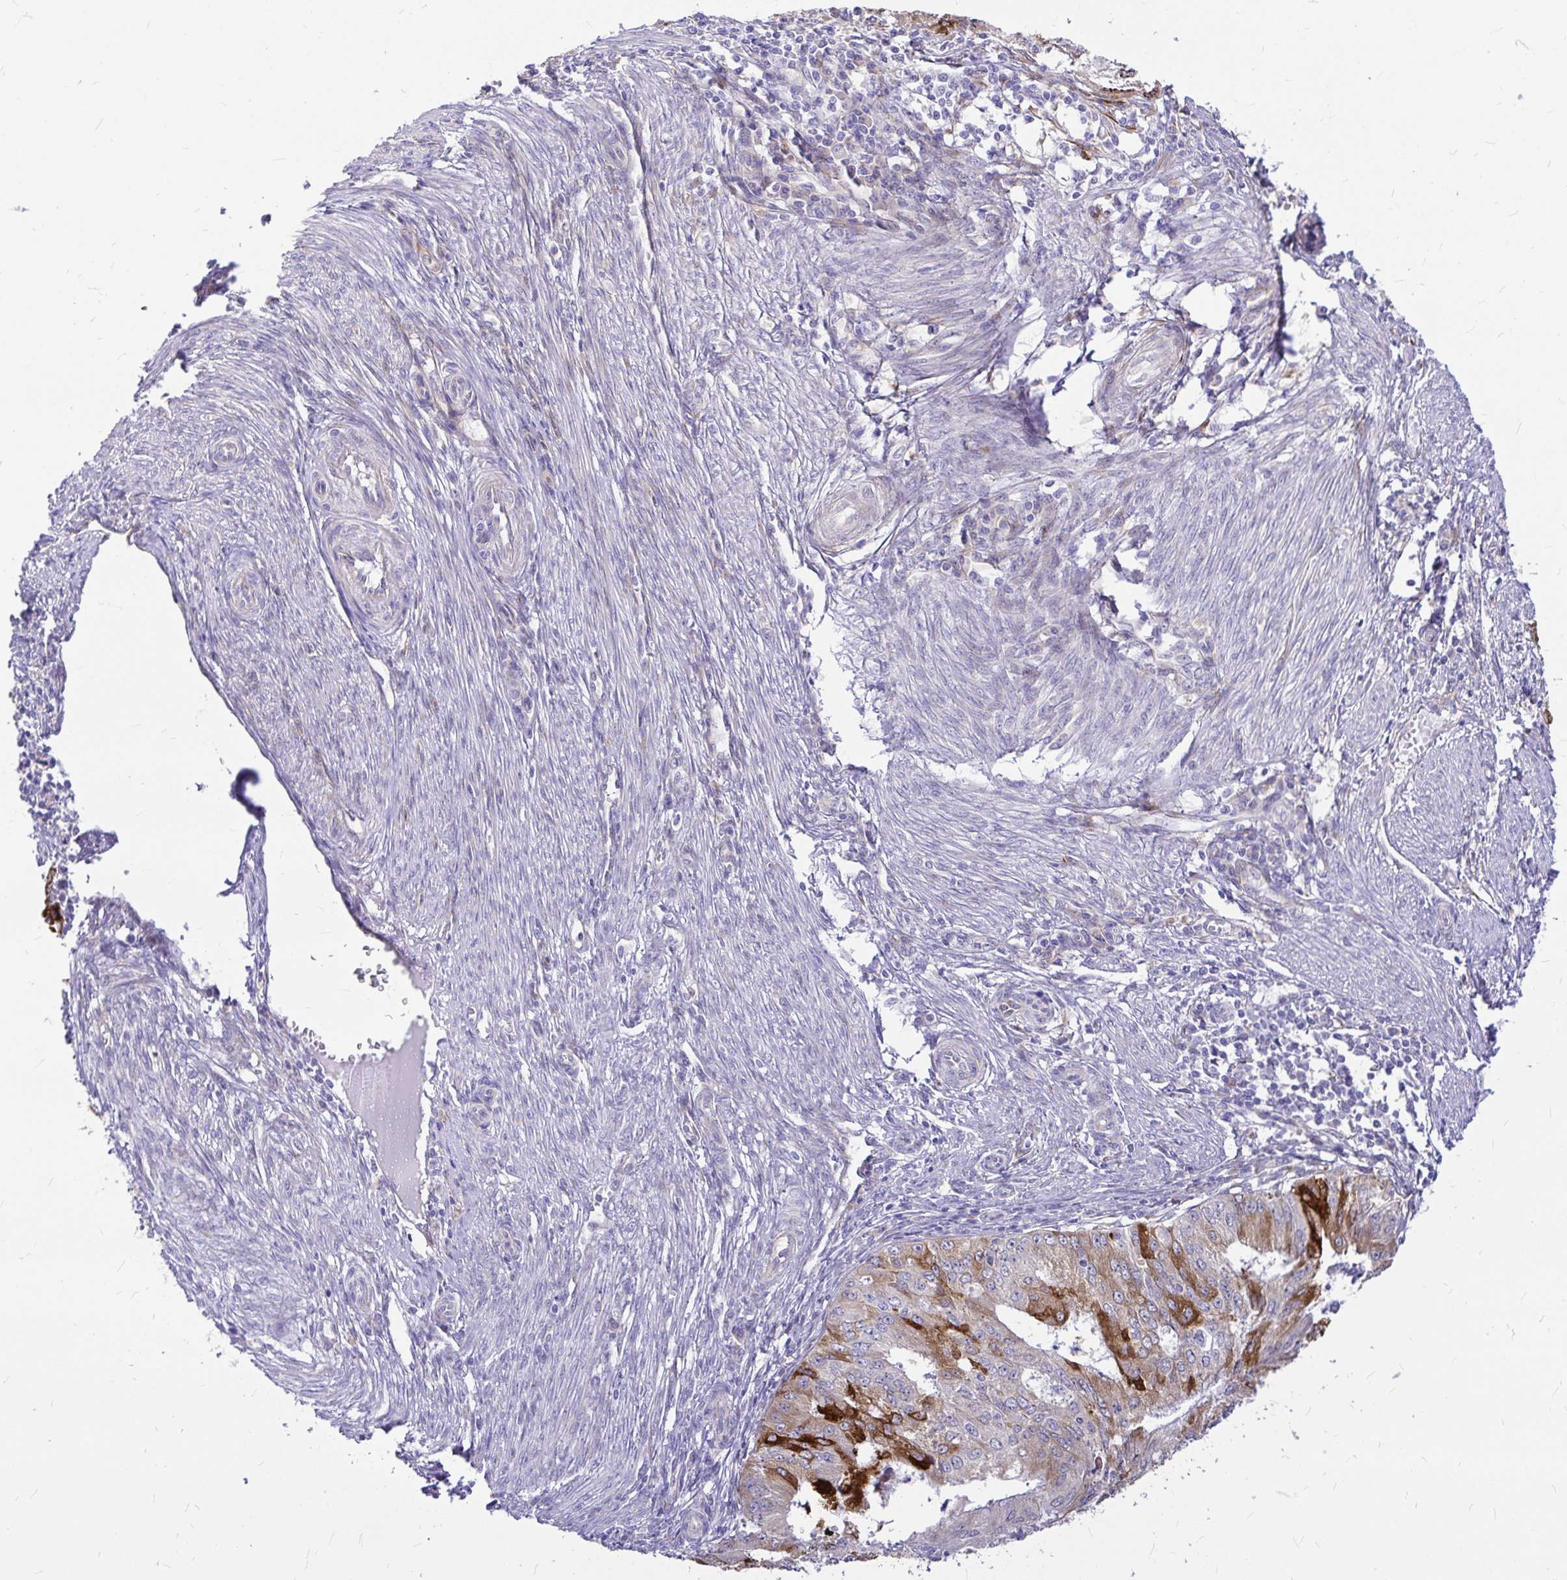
{"staining": {"intensity": "strong", "quantity": "25%-75%", "location": "cytoplasmic/membranous"}, "tissue": "endometrial cancer", "cell_type": "Tumor cells", "image_type": "cancer", "snomed": [{"axis": "morphology", "description": "Adenocarcinoma, NOS"}, {"axis": "topography", "description": "Endometrium"}], "caption": "IHC (DAB) staining of human adenocarcinoma (endometrial) reveals strong cytoplasmic/membranous protein positivity in approximately 25%-75% of tumor cells. The staining was performed using DAB (3,3'-diaminobenzidine), with brown indicating positive protein expression. Nuclei are stained blue with hematoxylin.", "gene": "GABBR2", "patient": {"sex": "female", "age": 50}}